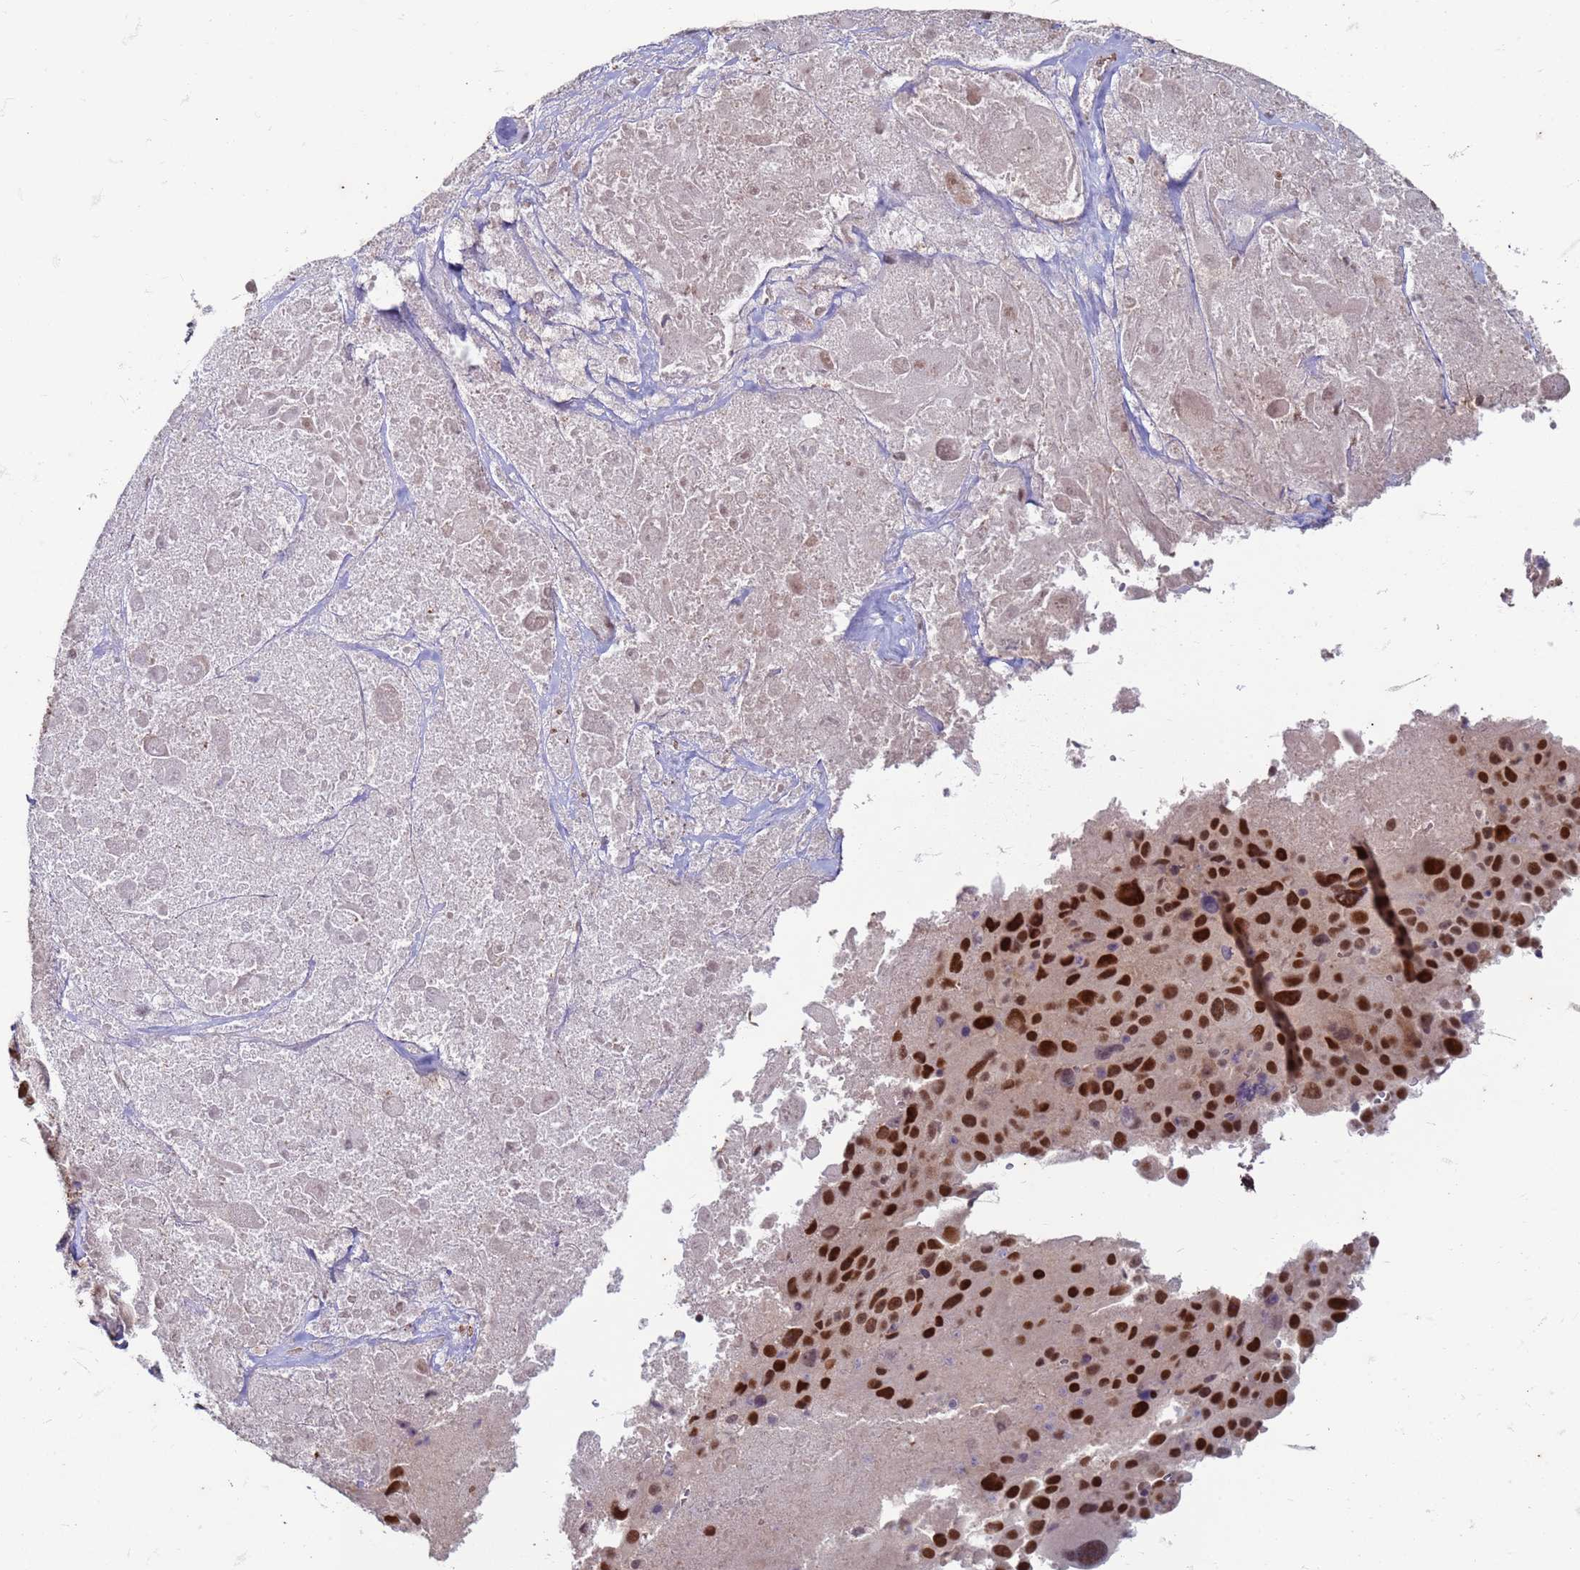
{"staining": {"intensity": "strong", "quantity": ">75%", "location": "nuclear"}, "tissue": "melanoma", "cell_type": "Tumor cells", "image_type": "cancer", "snomed": [{"axis": "morphology", "description": "Malignant melanoma, Metastatic site"}, {"axis": "topography", "description": "Lymph node"}], "caption": "A high-resolution photomicrograph shows IHC staining of malignant melanoma (metastatic site), which shows strong nuclear expression in about >75% of tumor cells. The protein of interest is shown in brown color, while the nuclei are stained blue.", "gene": "TRMT6", "patient": {"sex": "male", "age": 62}}